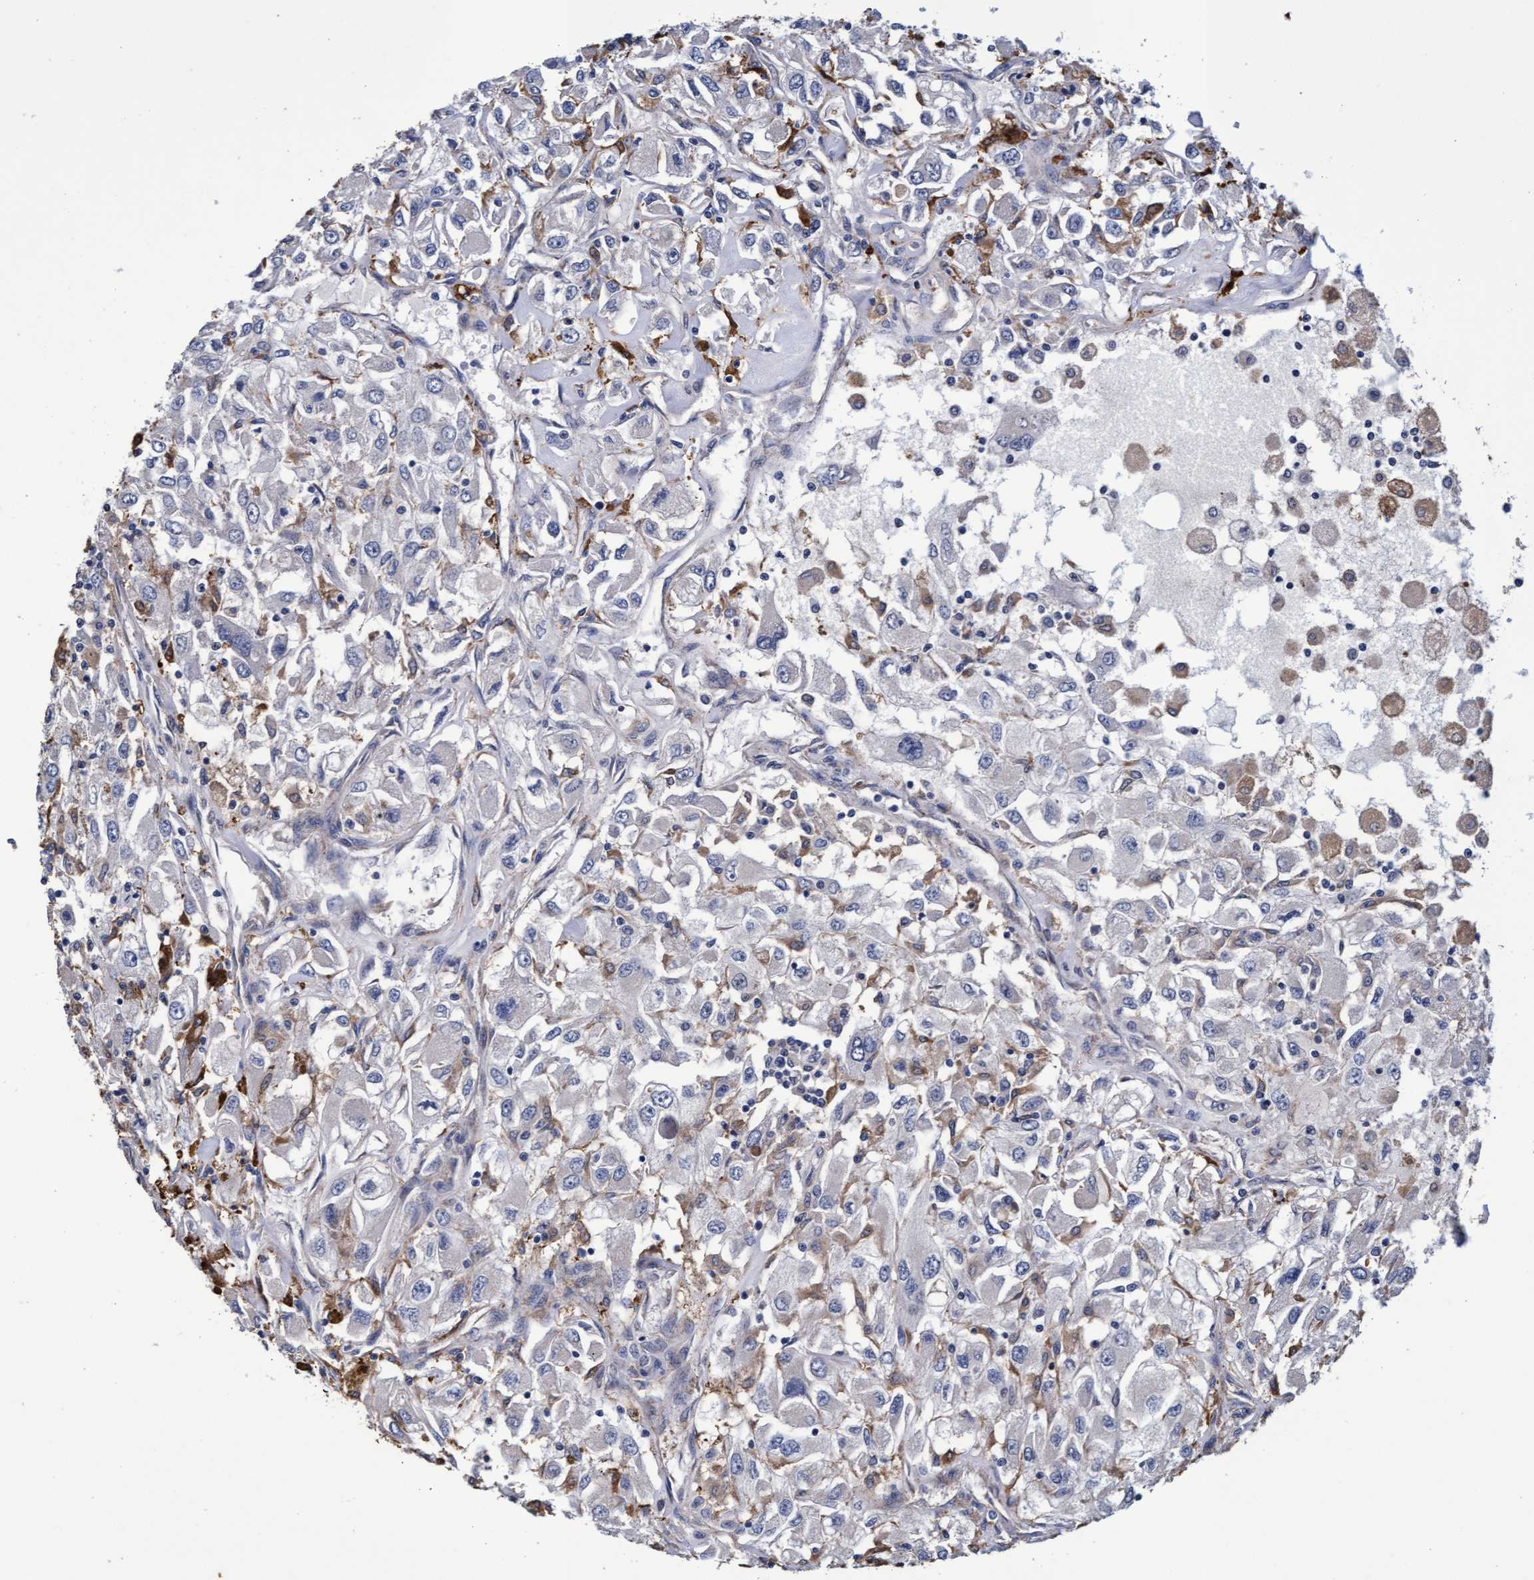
{"staining": {"intensity": "negative", "quantity": "none", "location": "none"}, "tissue": "renal cancer", "cell_type": "Tumor cells", "image_type": "cancer", "snomed": [{"axis": "morphology", "description": "Adenocarcinoma, NOS"}, {"axis": "topography", "description": "Kidney"}], "caption": "Tumor cells are negative for protein expression in human adenocarcinoma (renal).", "gene": "CPQ", "patient": {"sex": "female", "age": 52}}